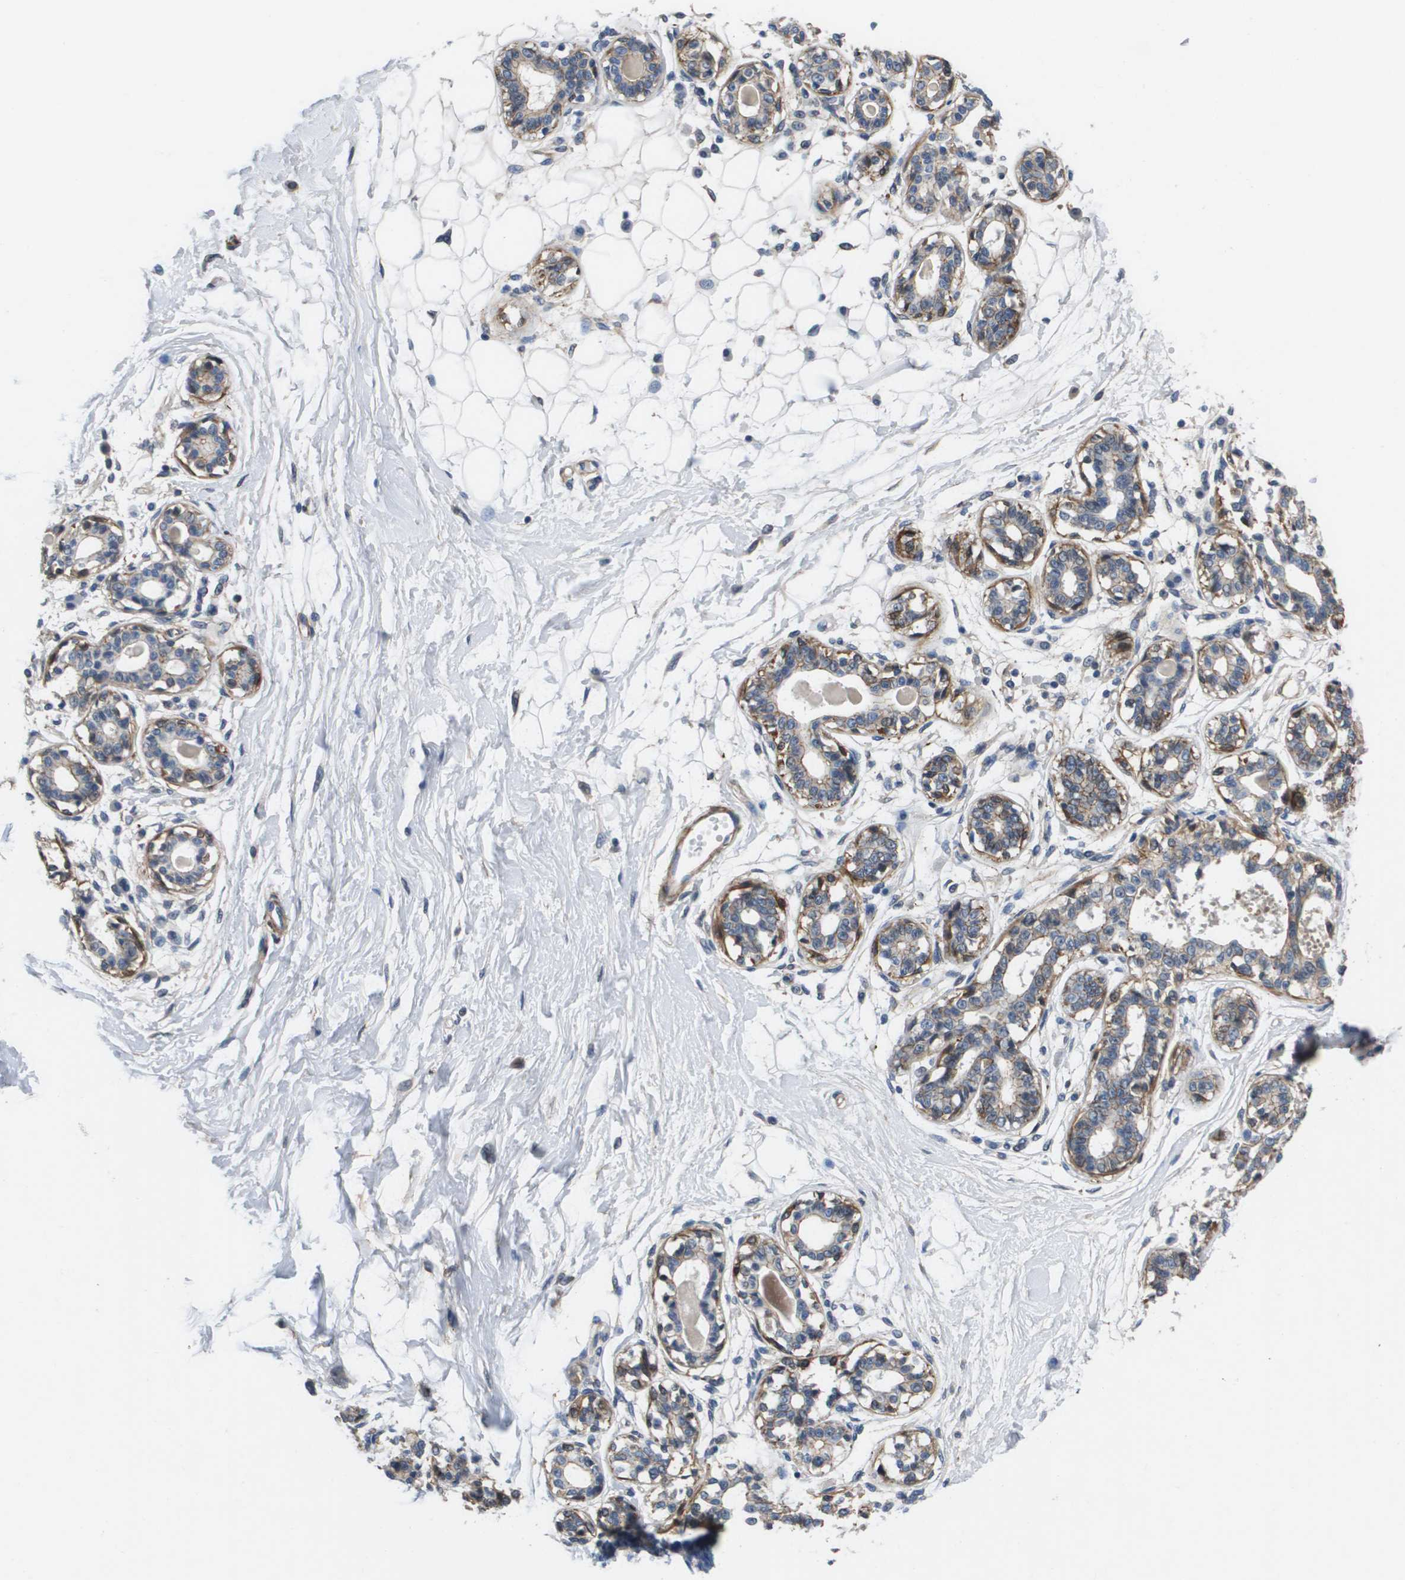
{"staining": {"intensity": "negative", "quantity": "none", "location": "none"}, "tissue": "breast", "cell_type": "Adipocytes", "image_type": "normal", "snomed": [{"axis": "morphology", "description": "Normal tissue, NOS"}, {"axis": "topography", "description": "Breast"}], "caption": "DAB (3,3'-diaminobenzidine) immunohistochemical staining of benign breast demonstrates no significant expression in adipocytes. Nuclei are stained in blue.", "gene": "LPP", "patient": {"sex": "female", "age": 45}}